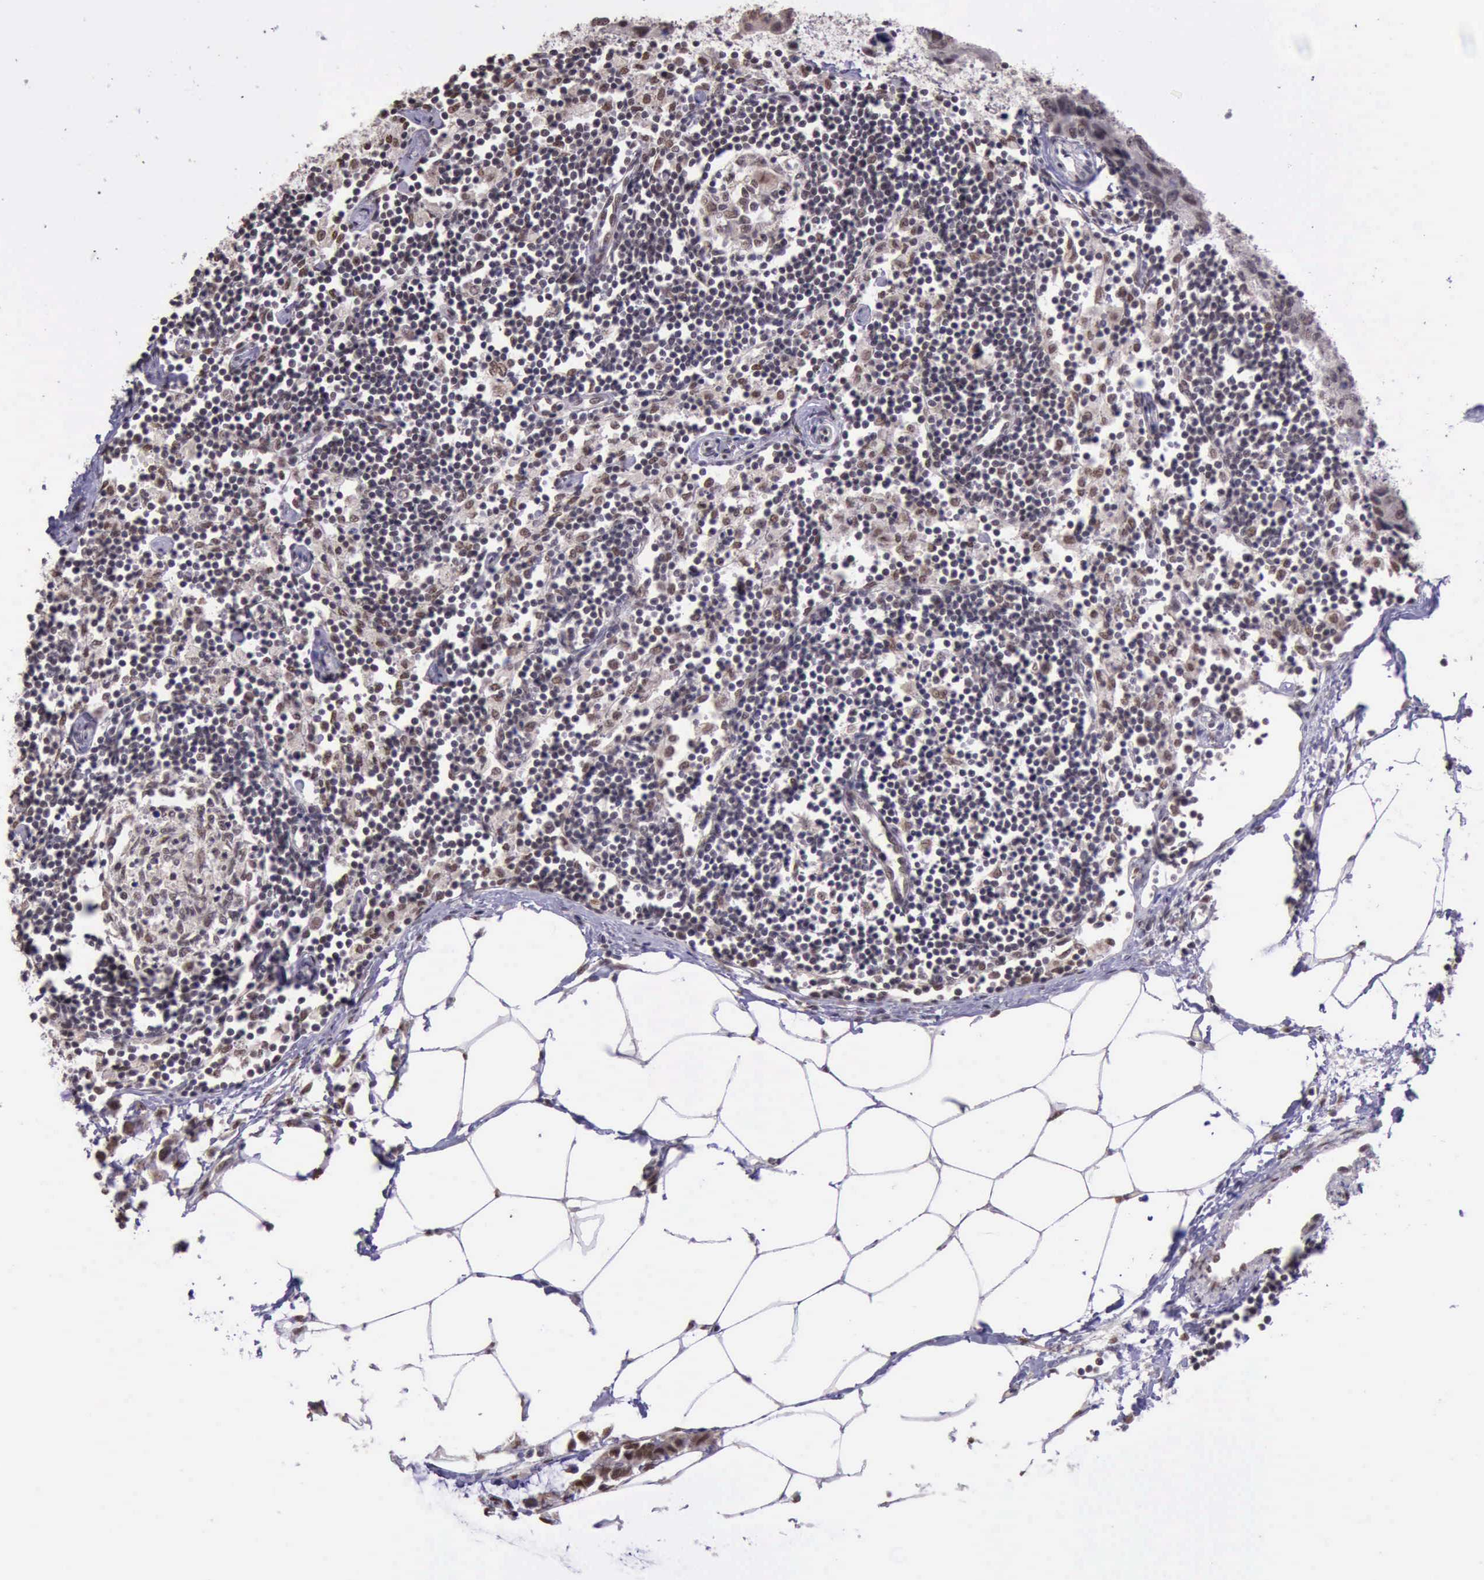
{"staining": {"intensity": "weak", "quantity": "25%-75%", "location": "nuclear"}, "tissue": "colorectal cancer", "cell_type": "Tumor cells", "image_type": "cancer", "snomed": [{"axis": "morphology", "description": "Normal tissue, NOS"}, {"axis": "morphology", "description": "Adenocarcinoma, NOS"}, {"axis": "topography", "description": "Colon"}, {"axis": "topography", "description": "Peripheral nerve tissue"}], "caption": "Colorectal adenocarcinoma tissue exhibits weak nuclear positivity in approximately 25%-75% of tumor cells, visualized by immunohistochemistry. The protein of interest is stained brown, and the nuclei are stained in blue (DAB (3,3'-diaminobenzidine) IHC with brightfield microscopy, high magnification).", "gene": "PRPF39", "patient": {"sex": "male", "age": 14}}